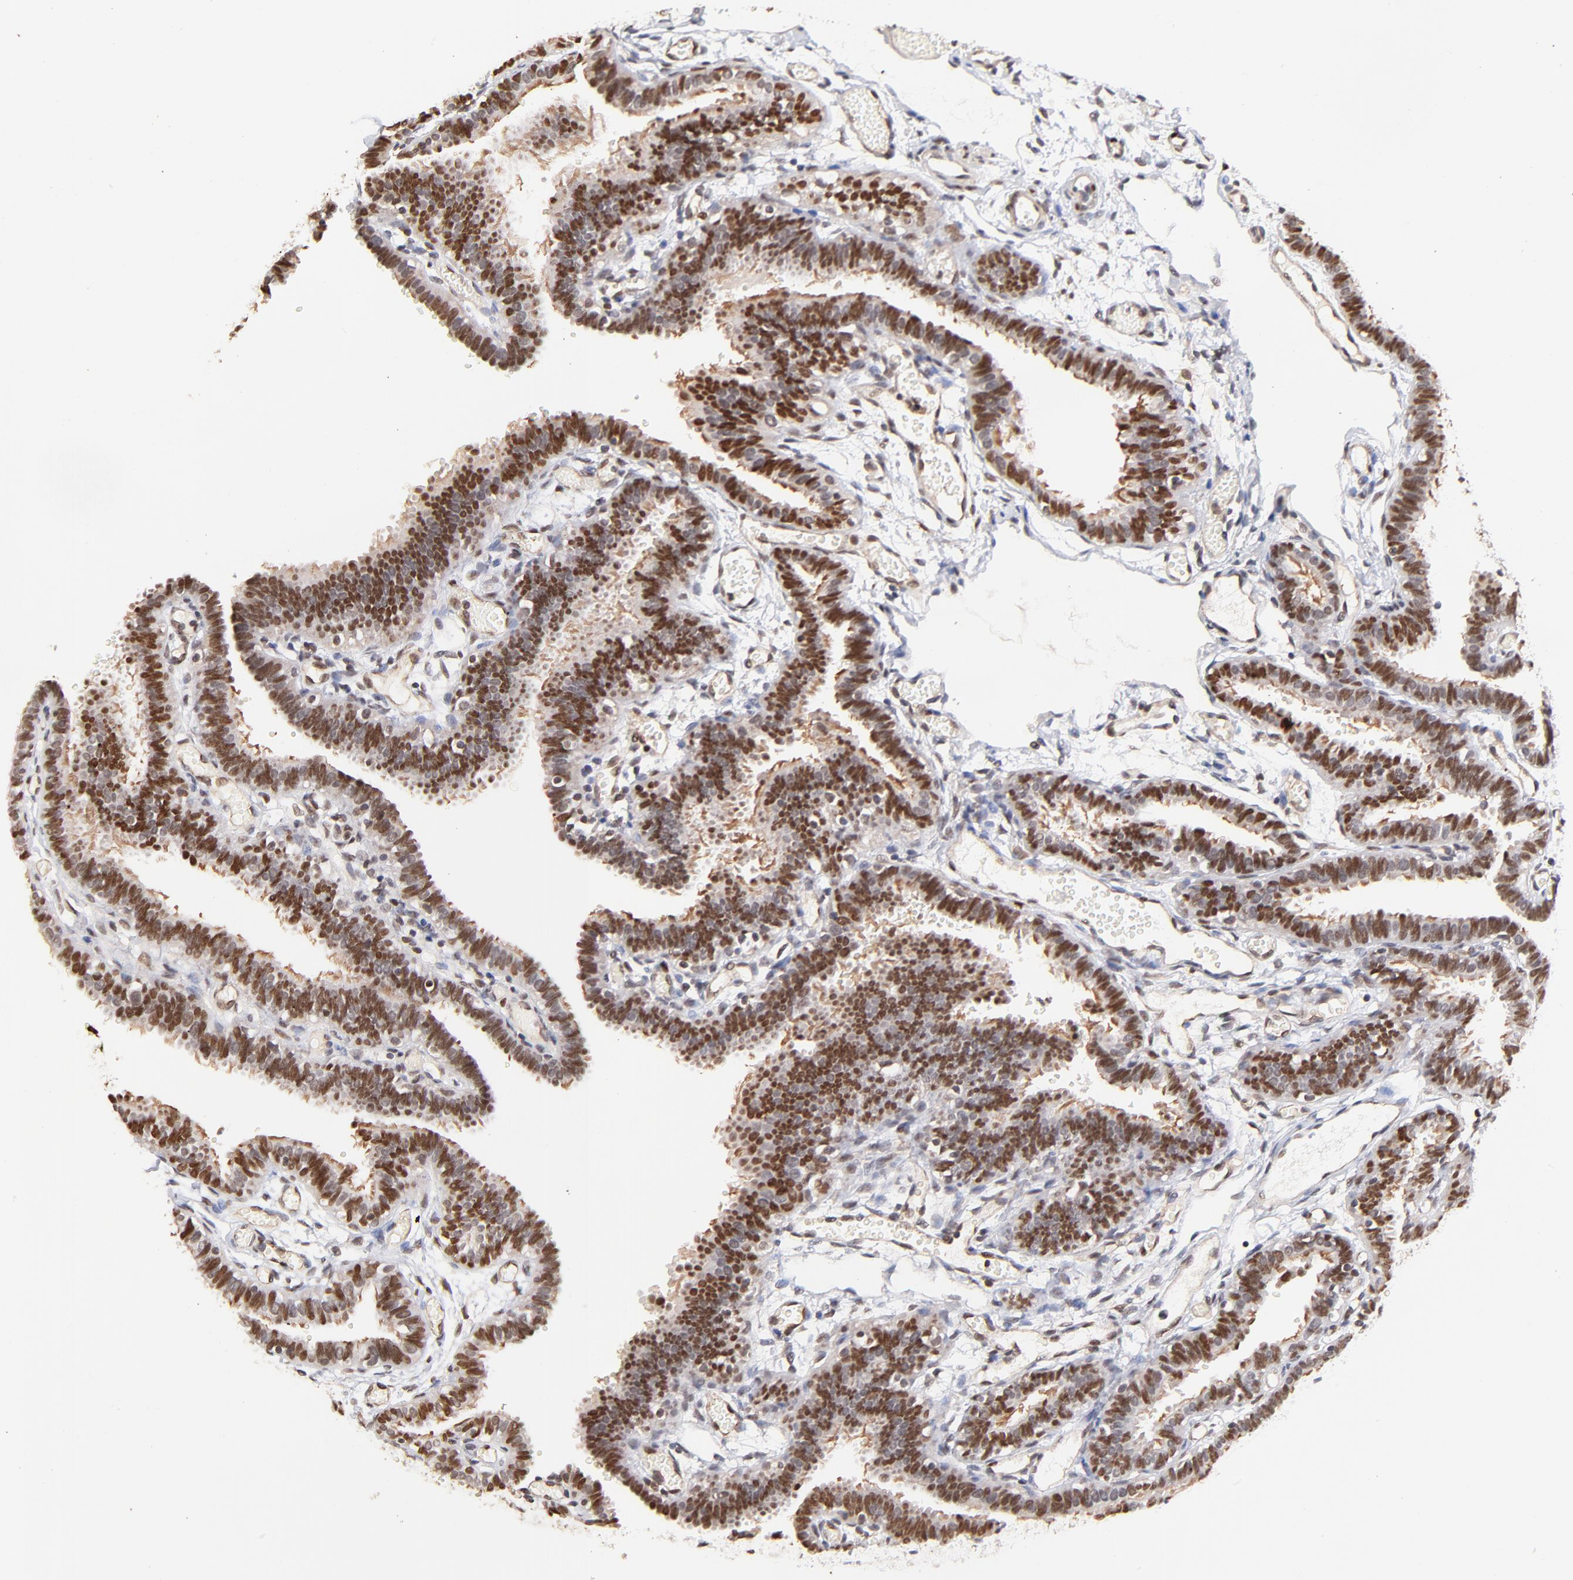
{"staining": {"intensity": "strong", "quantity": ">75%", "location": "nuclear"}, "tissue": "fallopian tube", "cell_type": "Glandular cells", "image_type": "normal", "snomed": [{"axis": "morphology", "description": "Normal tissue, NOS"}, {"axis": "topography", "description": "Fallopian tube"}], "caption": "Protein expression analysis of unremarkable fallopian tube displays strong nuclear staining in approximately >75% of glandular cells.", "gene": "ZFP92", "patient": {"sex": "female", "age": 29}}